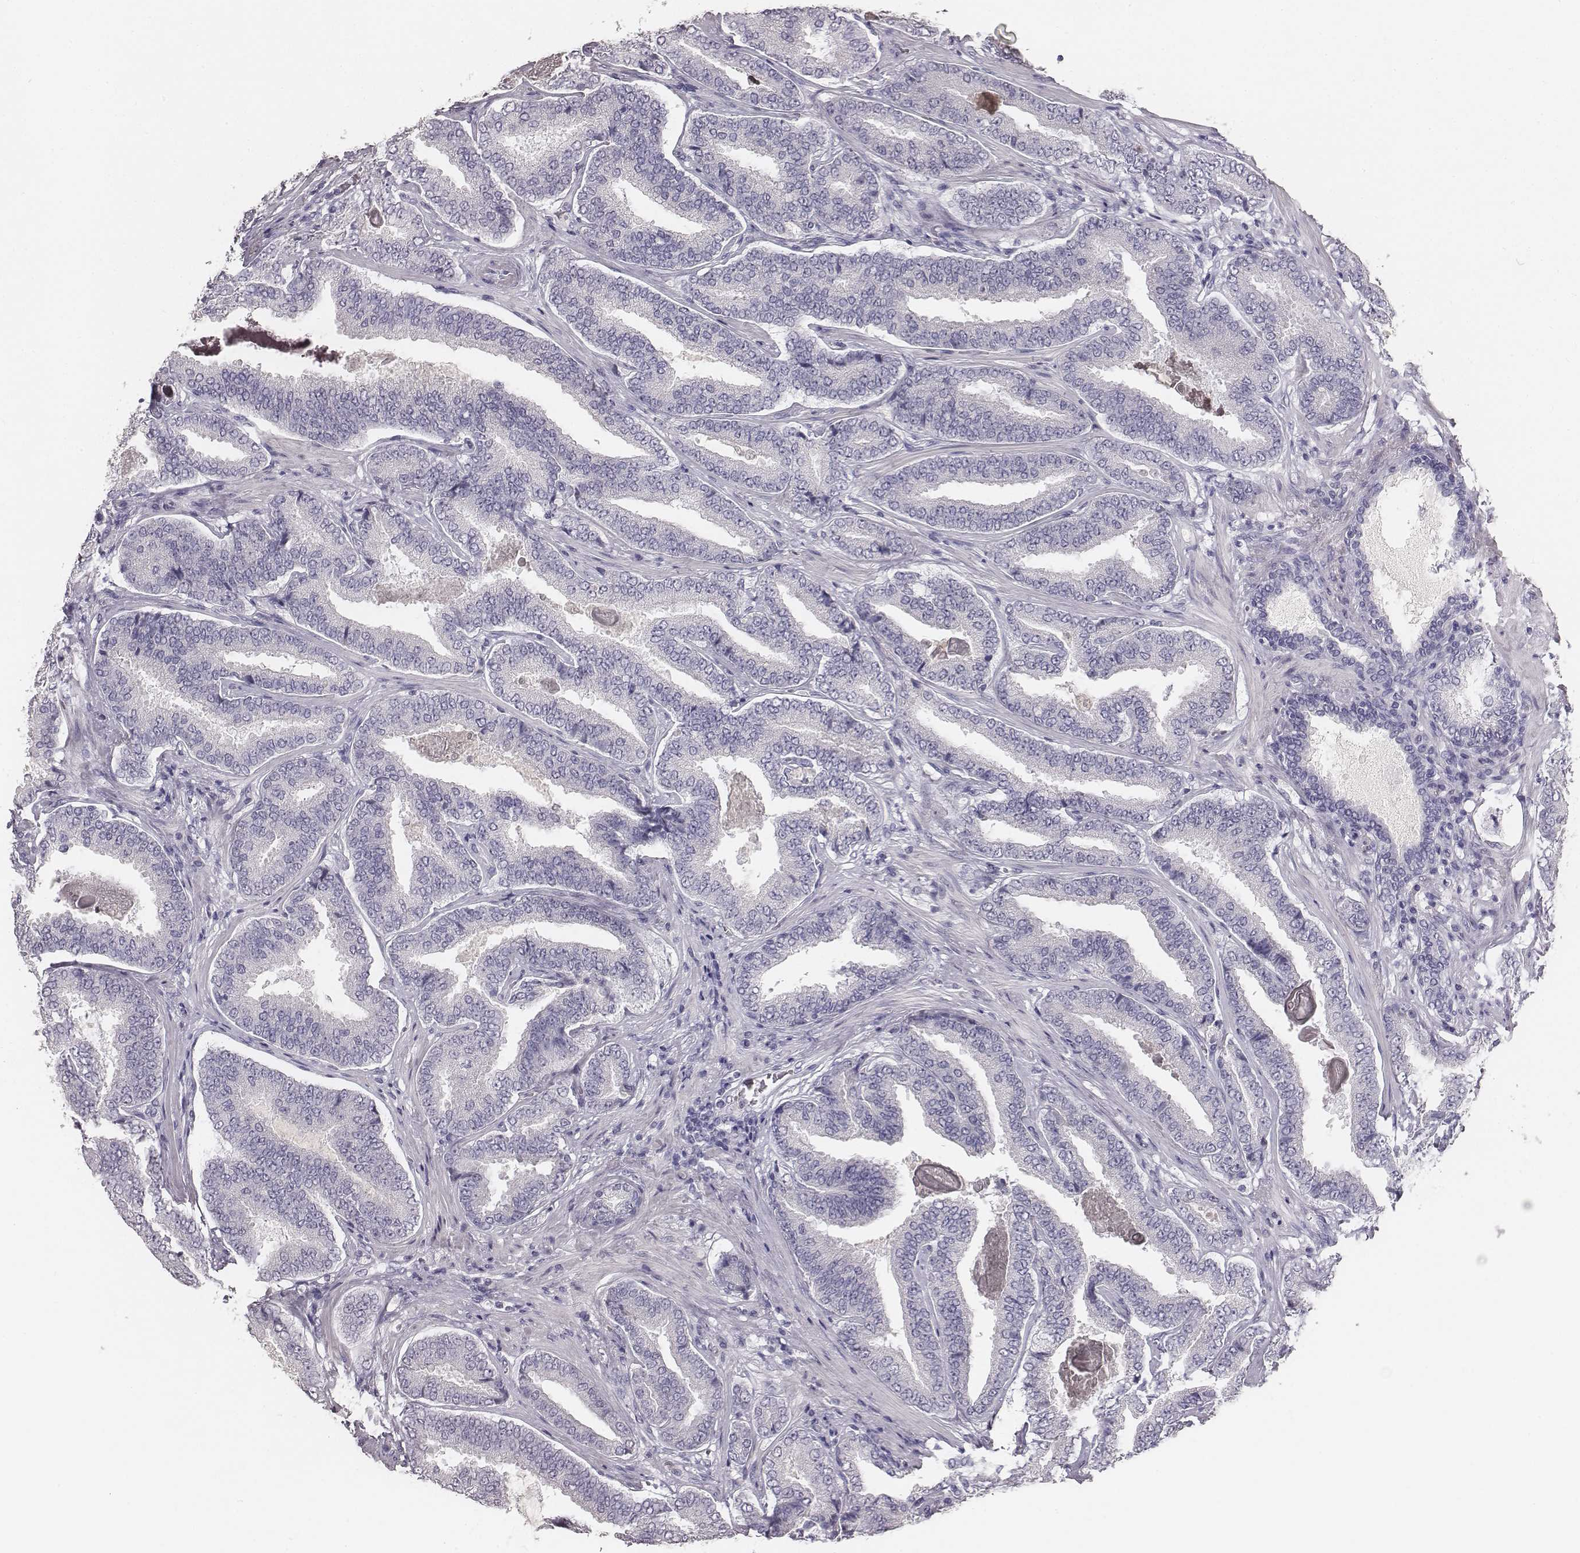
{"staining": {"intensity": "negative", "quantity": "none", "location": "none"}, "tissue": "prostate cancer", "cell_type": "Tumor cells", "image_type": "cancer", "snomed": [{"axis": "morphology", "description": "Adenocarcinoma, NOS"}, {"axis": "topography", "description": "Prostate"}], "caption": "Human prostate cancer stained for a protein using immunohistochemistry demonstrates no positivity in tumor cells.", "gene": "MYH6", "patient": {"sex": "male", "age": 64}}